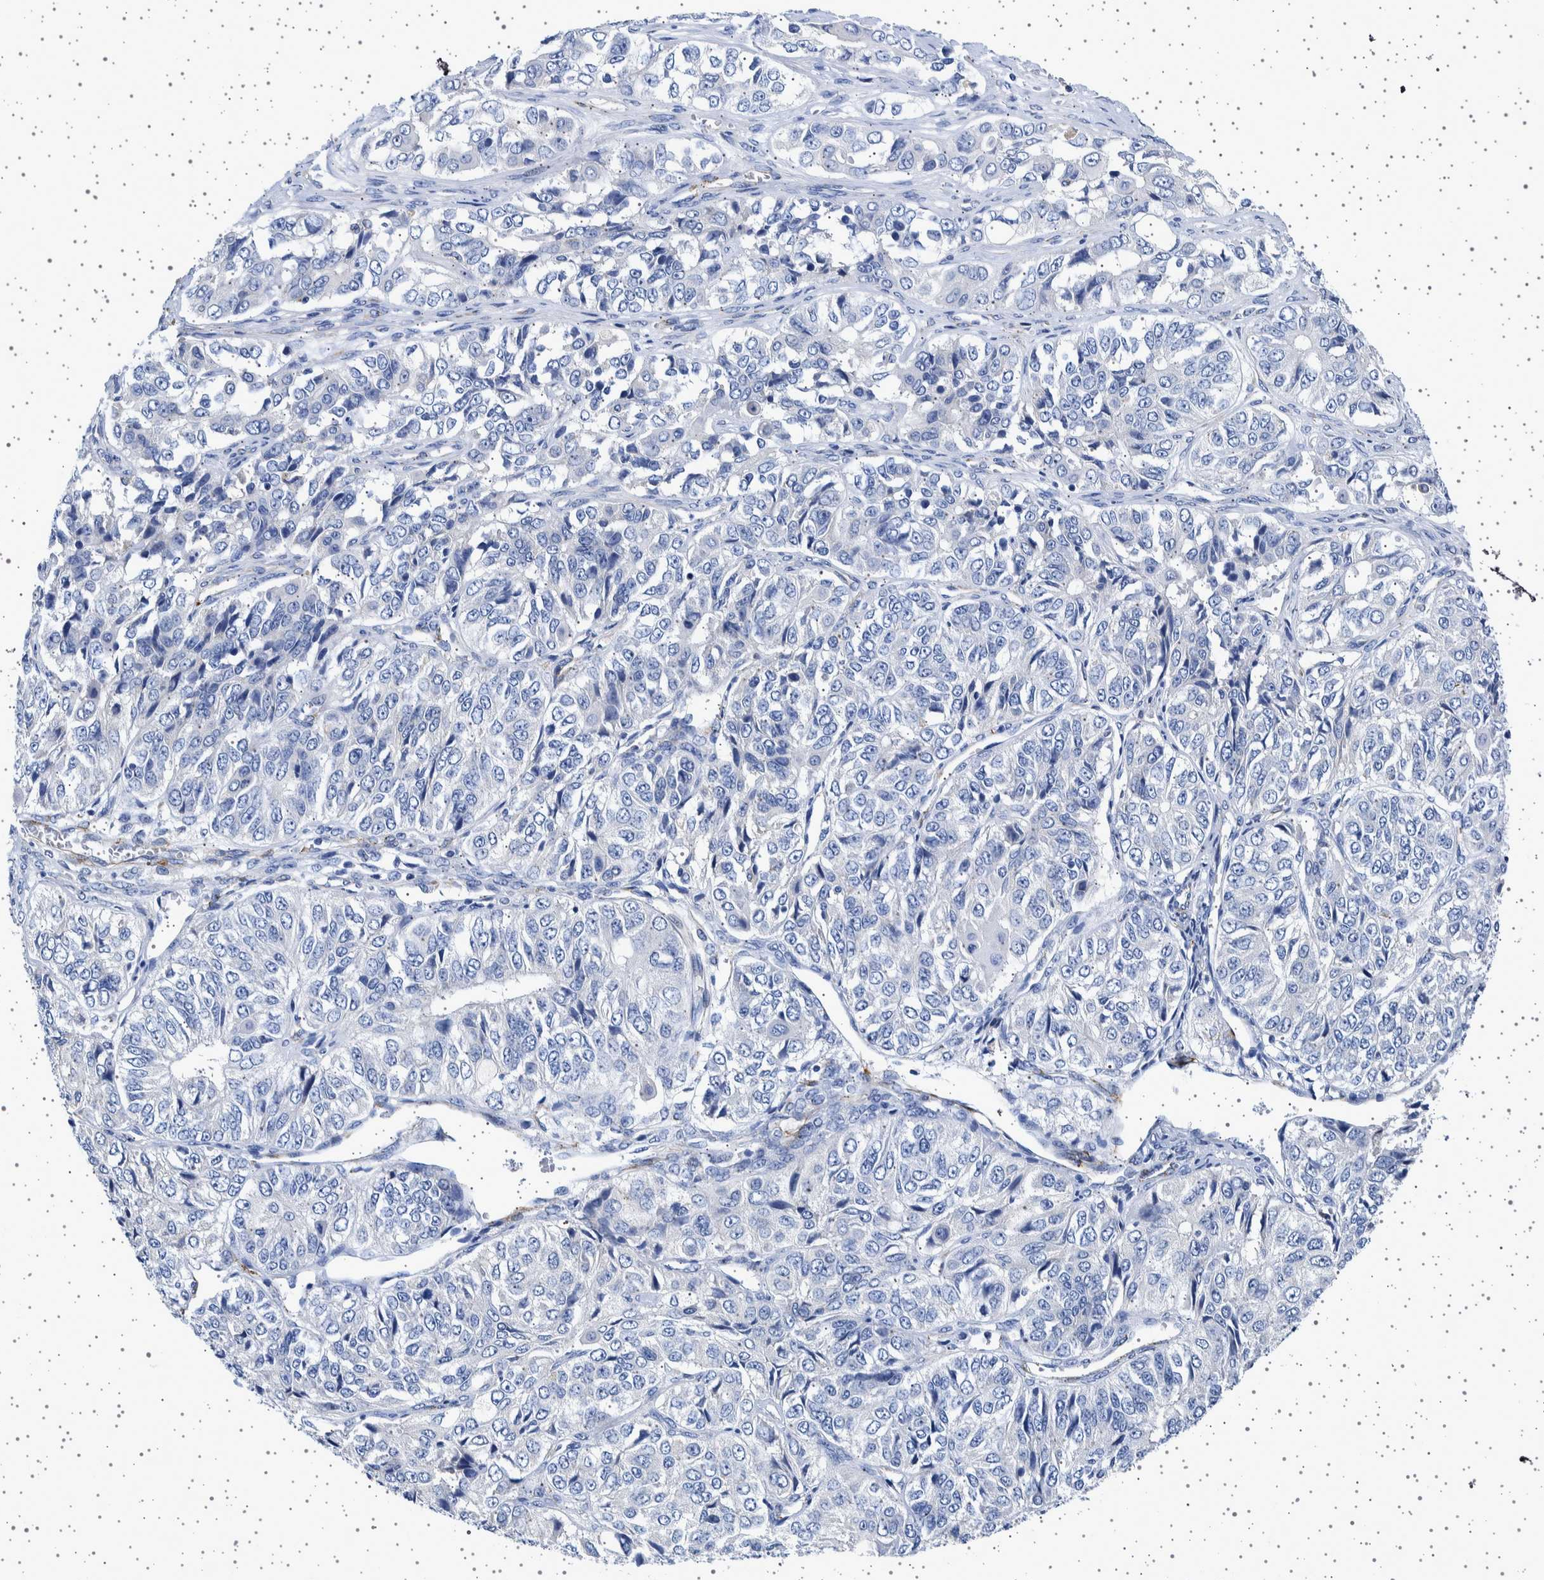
{"staining": {"intensity": "negative", "quantity": "none", "location": "none"}, "tissue": "ovarian cancer", "cell_type": "Tumor cells", "image_type": "cancer", "snomed": [{"axis": "morphology", "description": "Carcinoma, endometroid"}, {"axis": "topography", "description": "Ovary"}], "caption": "A high-resolution micrograph shows immunohistochemistry (IHC) staining of ovarian cancer, which reveals no significant expression in tumor cells.", "gene": "SEPTIN4", "patient": {"sex": "female", "age": 51}}